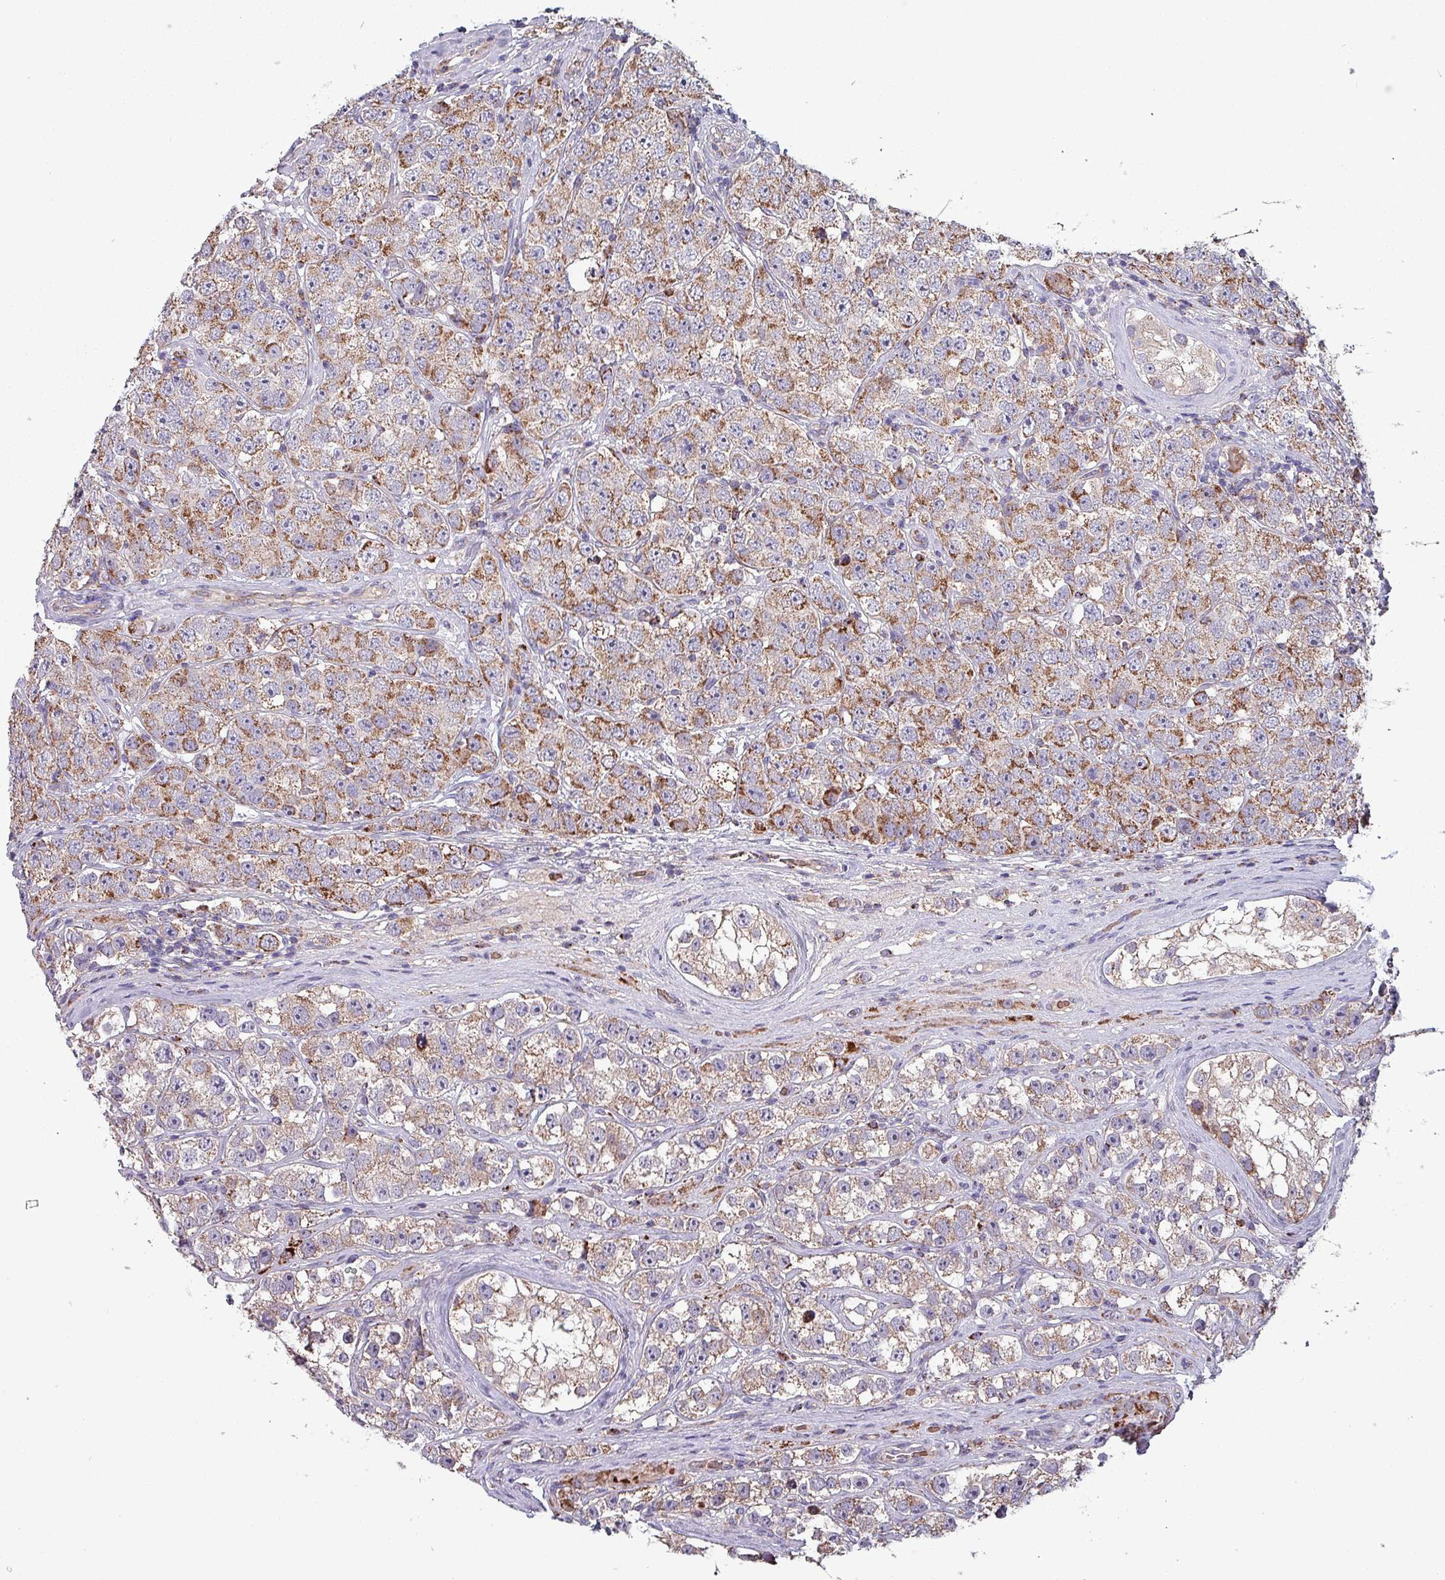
{"staining": {"intensity": "moderate", "quantity": ">75%", "location": "cytoplasmic/membranous"}, "tissue": "testis cancer", "cell_type": "Tumor cells", "image_type": "cancer", "snomed": [{"axis": "morphology", "description": "Seminoma, NOS"}, {"axis": "topography", "description": "Testis"}], "caption": "DAB (3,3'-diaminobenzidine) immunohistochemical staining of human seminoma (testis) demonstrates moderate cytoplasmic/membranous protein positivity in approximately >75% of tumor cells. Using DAB (3,3'-diaminobenzidine) (brown) and hematoxylin (blue) stains, captured at high magnification using brightfield microscopy.", "gene": "ZNF322", "patient": {"sex": "male", "age": 28}}